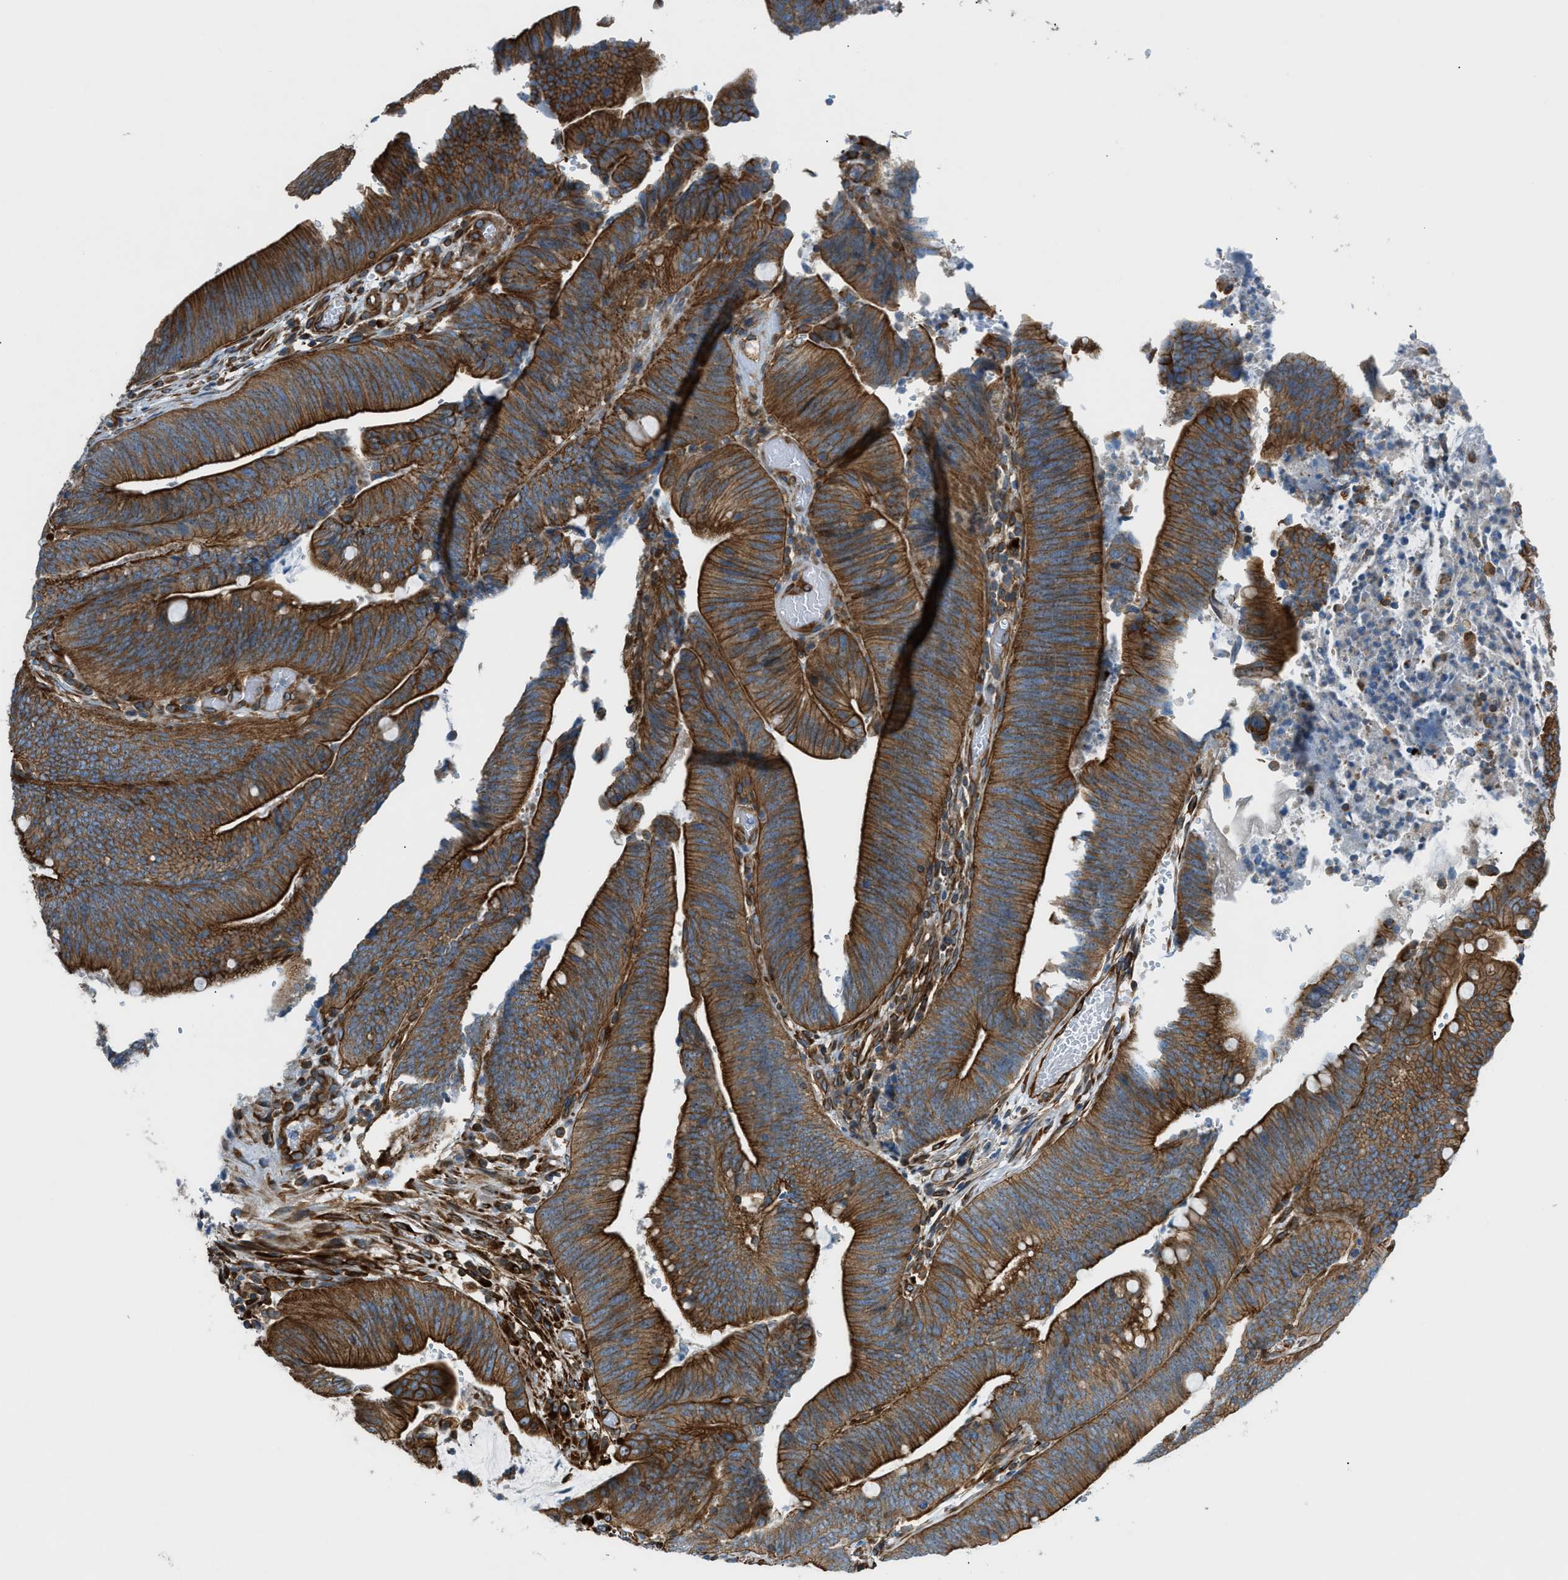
{"staining": {"intensity": "strong", "quantity": ">75%", "location": "cytoplasmic/membranous"}, "tissue": "colorectal cancer", "cell_type": "Tumor cells", "image_type": "cancer", "snomed": [{"axis": "morphology", "description": "Normal tissue, NOS"}, {"axis": "morphology", "description": "Adenocarcinoma, NOS"}, {"axis": "topography", "description": "Rectum"}], "caption": "Colorectal adenocarcinoma stained with immunohistochemistry (IHC) reveals strong cytoplasmic/membranous staining in approximately >75% of tumor cells.", "gene": "DMAC1", "patient": {"sex": "female", "age": 66}}